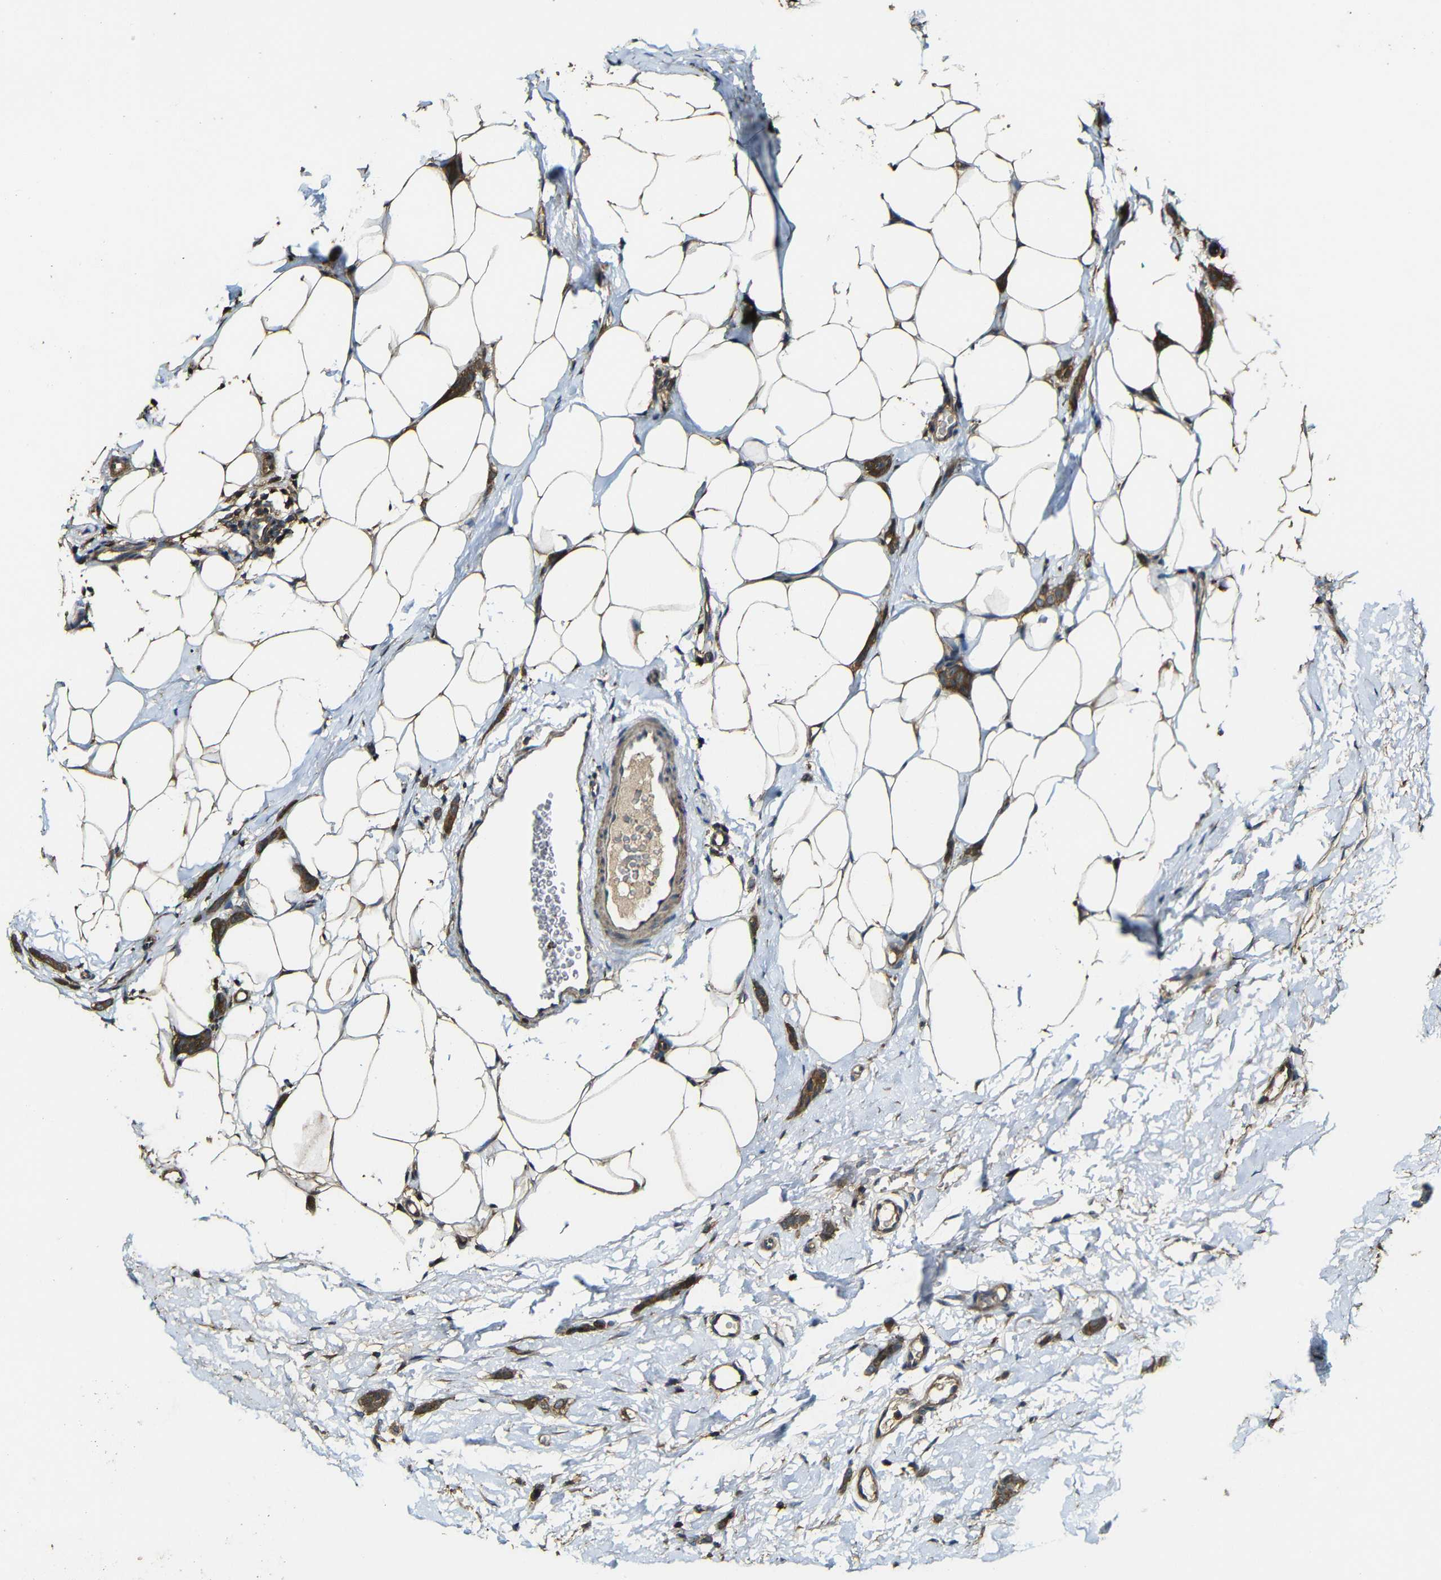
{"staining": {"intensity": "strong", "quantity": ">75%", "location": "cytoplasmic/membranous"}, "tissue": "breast cancer", "cell_type": "Tumor cells", "image_type": "cancer", "snomed": [{"axis": "morphology", "description": "Lobular carcinoma"}, {"axis": "topography", "description": "Skin"}, {"axis": "topography", "description": "Breast"}], "caption": "Human breast cancer stained with a protein marker displays strong staining in tumor cells.", "gene": "CASP8", "patient": {"sex": "female", "age": 46}}